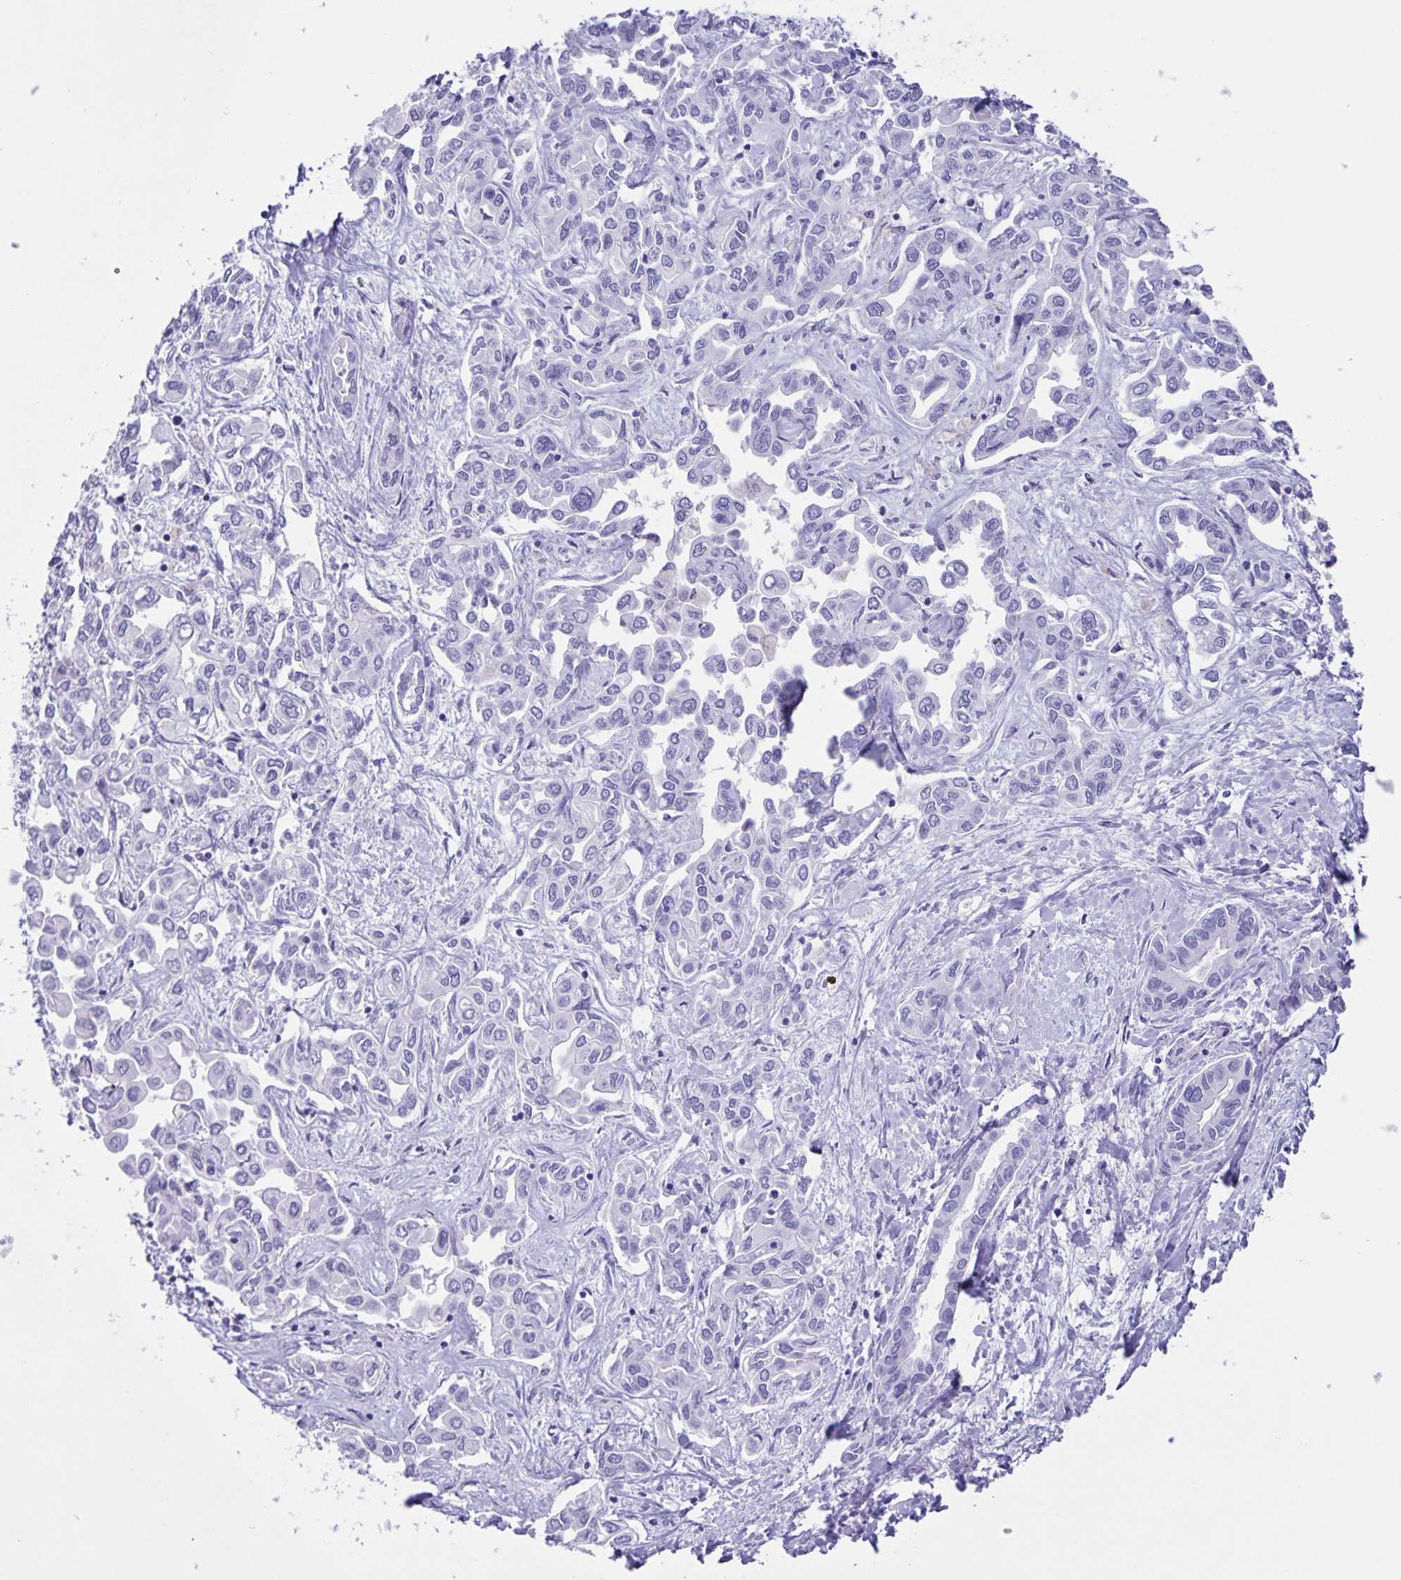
{"staining": {"intensity": "negative", "quantity": "none", "location": "none"}, "tissue": "liver cancer", "cell_type": "Tumor cells", "image_type": "cancer", "snomed": [{"axis": "morphology", "description": "Cholangiocarcinoma"}, {"axis": "topography", "description": "Liver"}], "caption": "Liver cholangiocarcinoma was stained to show a protein in brown. There is no significant expression in tumor cells.", "gene": "CAPSL", "patient": {"sex": "female", "age": 64}}